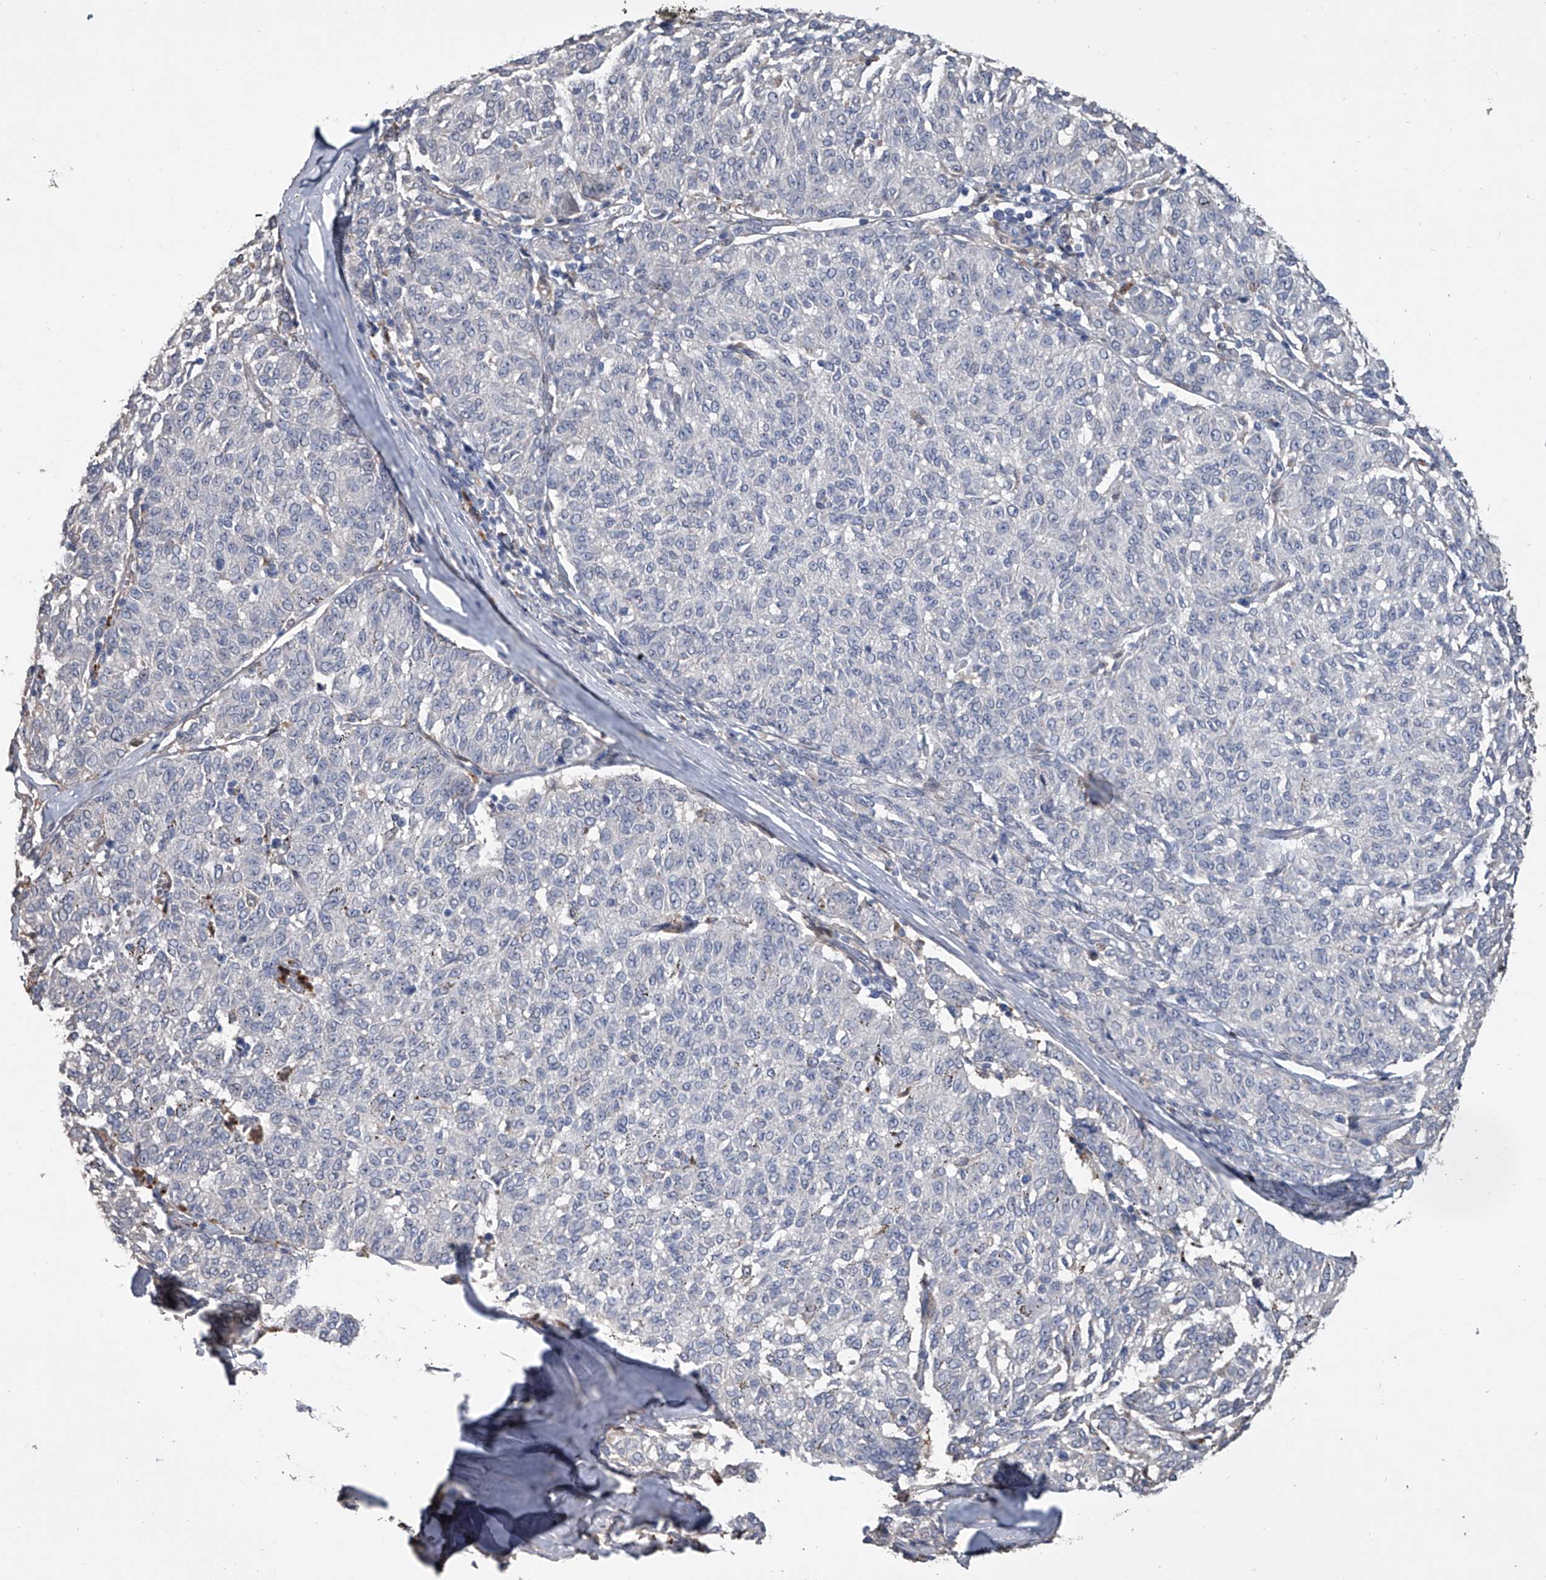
{"staining": {"intensity": "negative", "quantity": "none", "location": "none"}, "tissue": "melanoma", "cell_type": "Tumor cells", "image_type": "cancer", "snomed": [{"axis": "morphology", "description": "Malignant melanoma, NOS"}, {"axis": "topography", "description": "Skin"}], "caption": "A histopathology image of human melanoma is negative for staining in tumor cells. (Immunohistochemistry (ihc), brightfield microscopy, high magnification).", "gene": "DOCK9", "patient": {"sex": "female", "age": 72}}